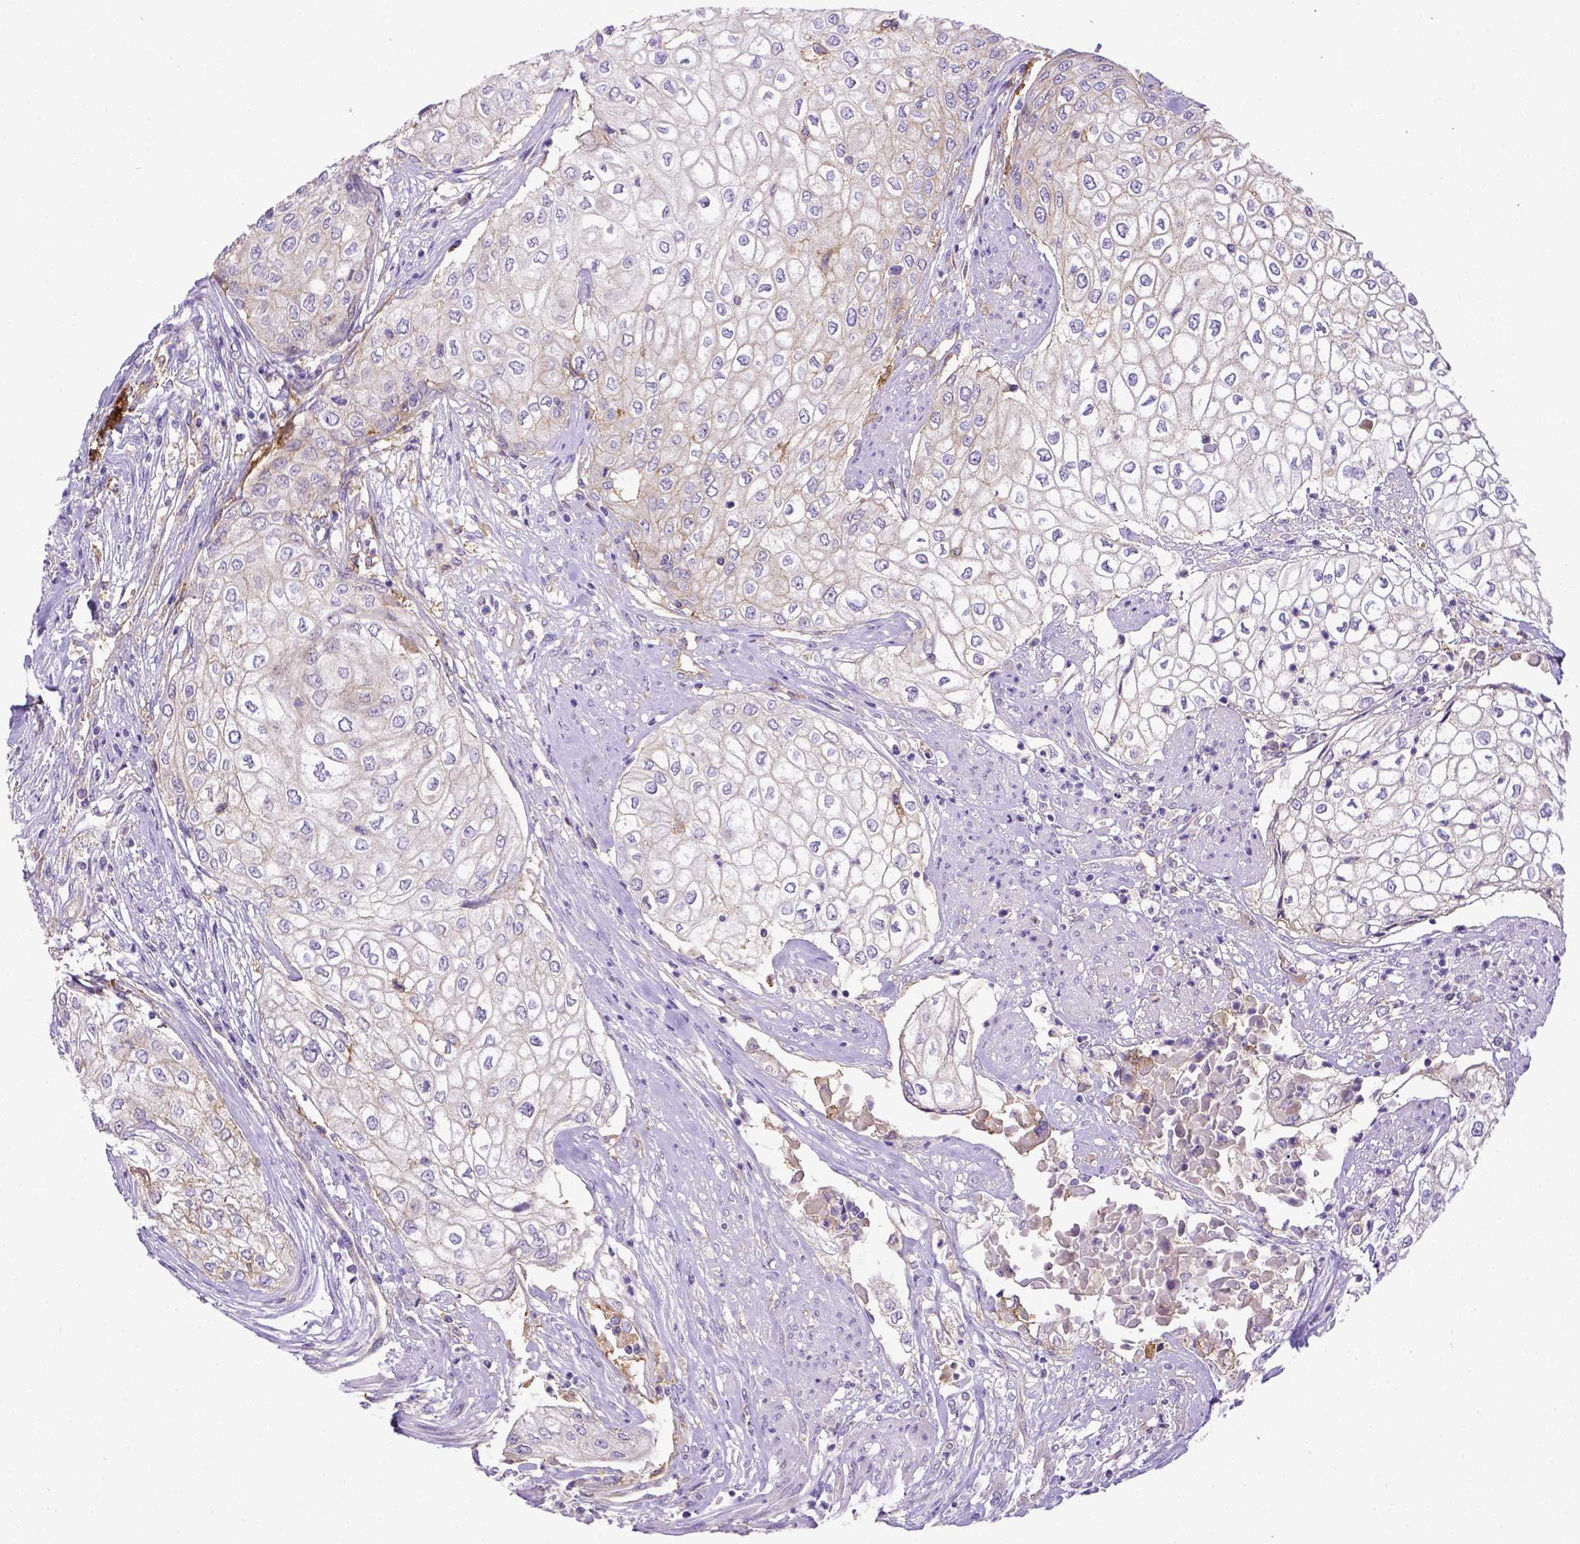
{"staining": {"intensity": "negative", "quantity": "none", "location": "none"}, "tissue": "urothelial cancer", "cell_type": "Tumor cells", "image_type": "cancer", "snomed": [{"axis": "morphology", "description": "Urothelial carcinoma, High grade"}, {"axis": "topography", "description": "Urinary bladder"}], "caption": "A histopathology image of human urothelial cancer is negative for staining in tumor cells.", "gene": "CD40", "patient": {"sex": "male", "age": 62}}